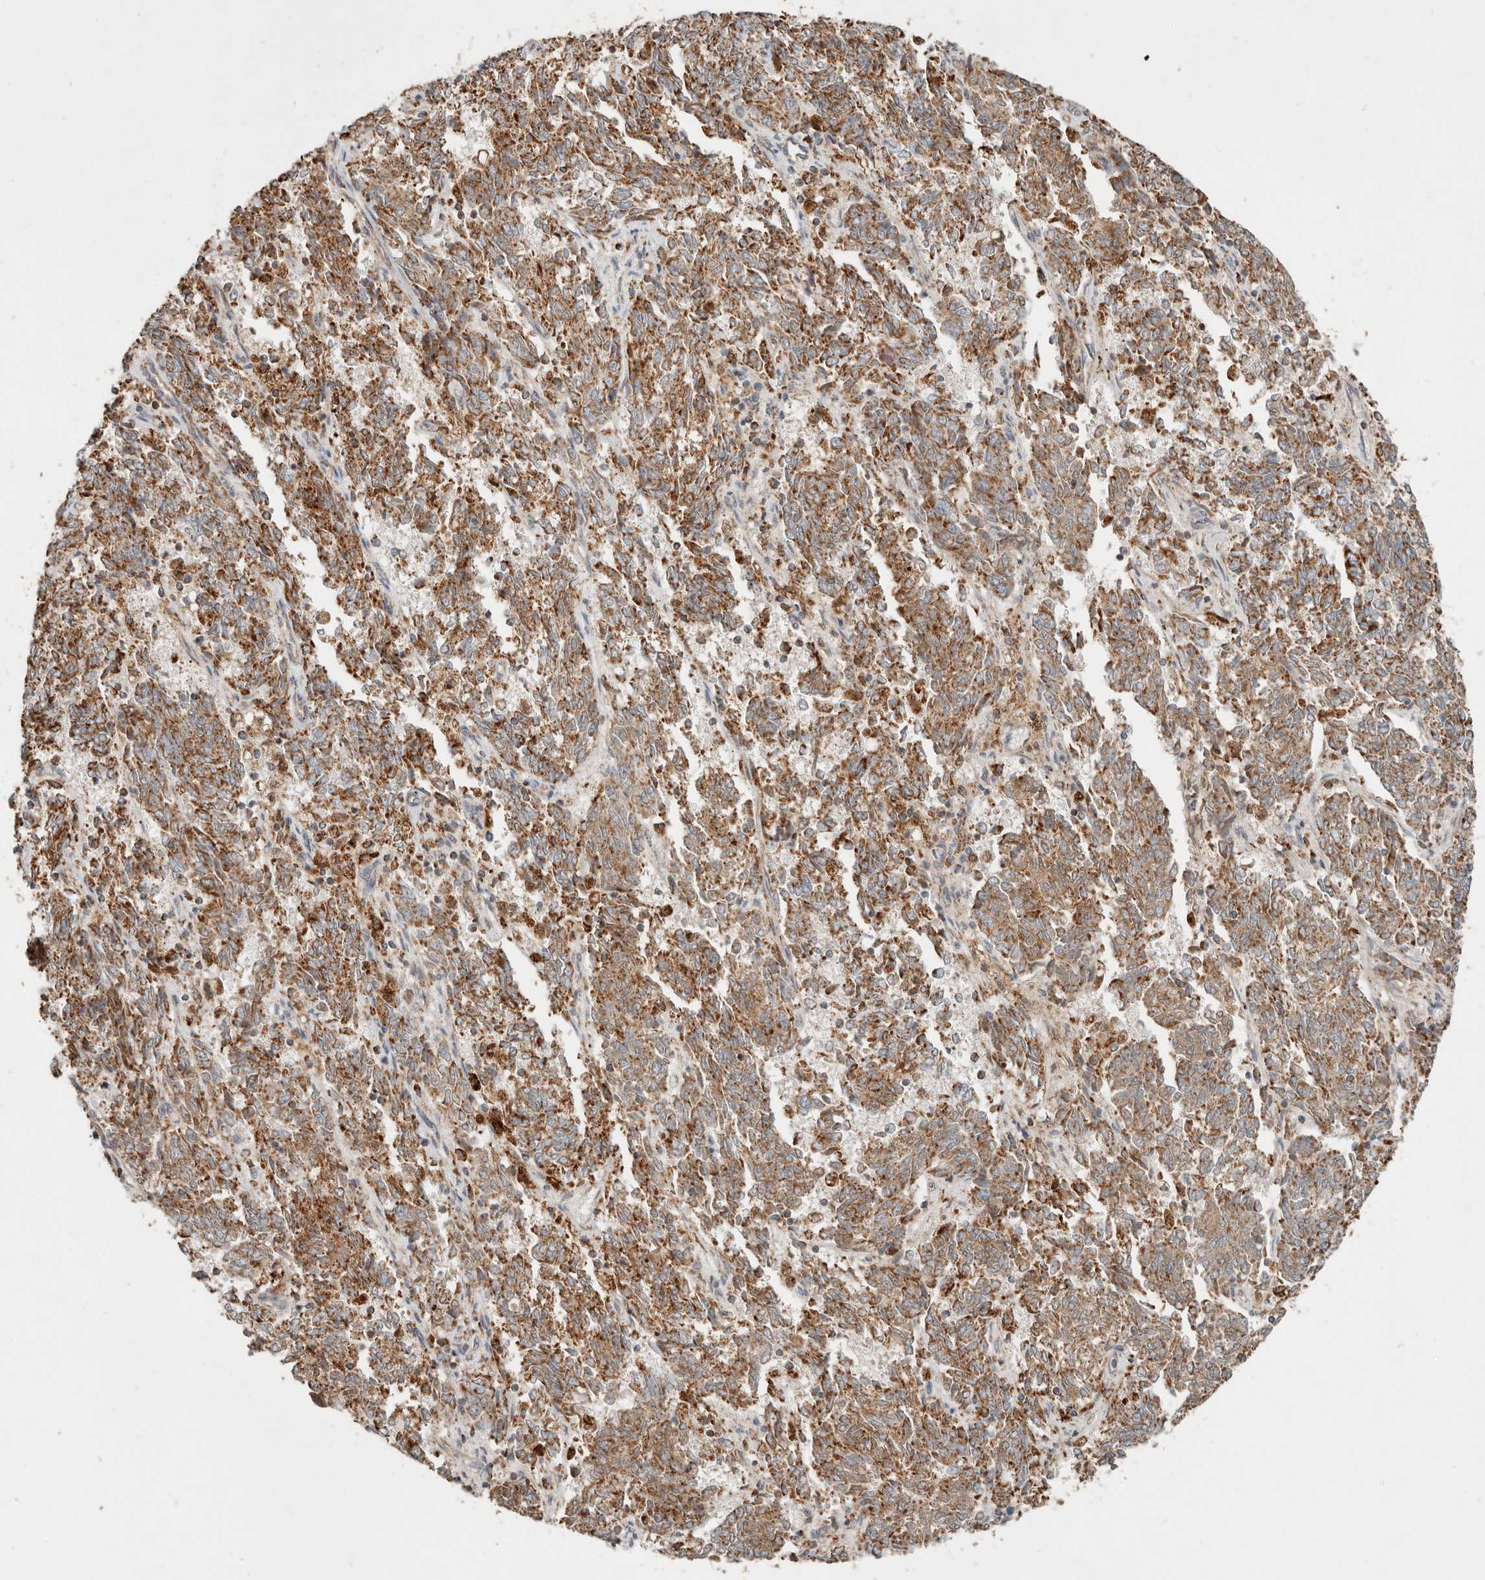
{"staining": {"intensity": "strong", "quantity": "25%-75%", "location": "cytoplasmic/membranous"}, "tissue": "endometrial cancer", "cell_type": "Tumor cells", "image_type": "cancer", "snomed": [{"axis": "morphology", "description": "Adenocarcinoma, NOS"}, {"axis": "topography", "description": "Endometrium"}], "caption": "The immunohistochemical stain highlights strong cytoplasmic/membranous staining in tumor cells of endometrial adenocarcinoma tissue. (IHC, brightfield microscopy, high magnification).", "gene": "ARHGEF10L", "patient": {"sex": "female", "age": 80}}